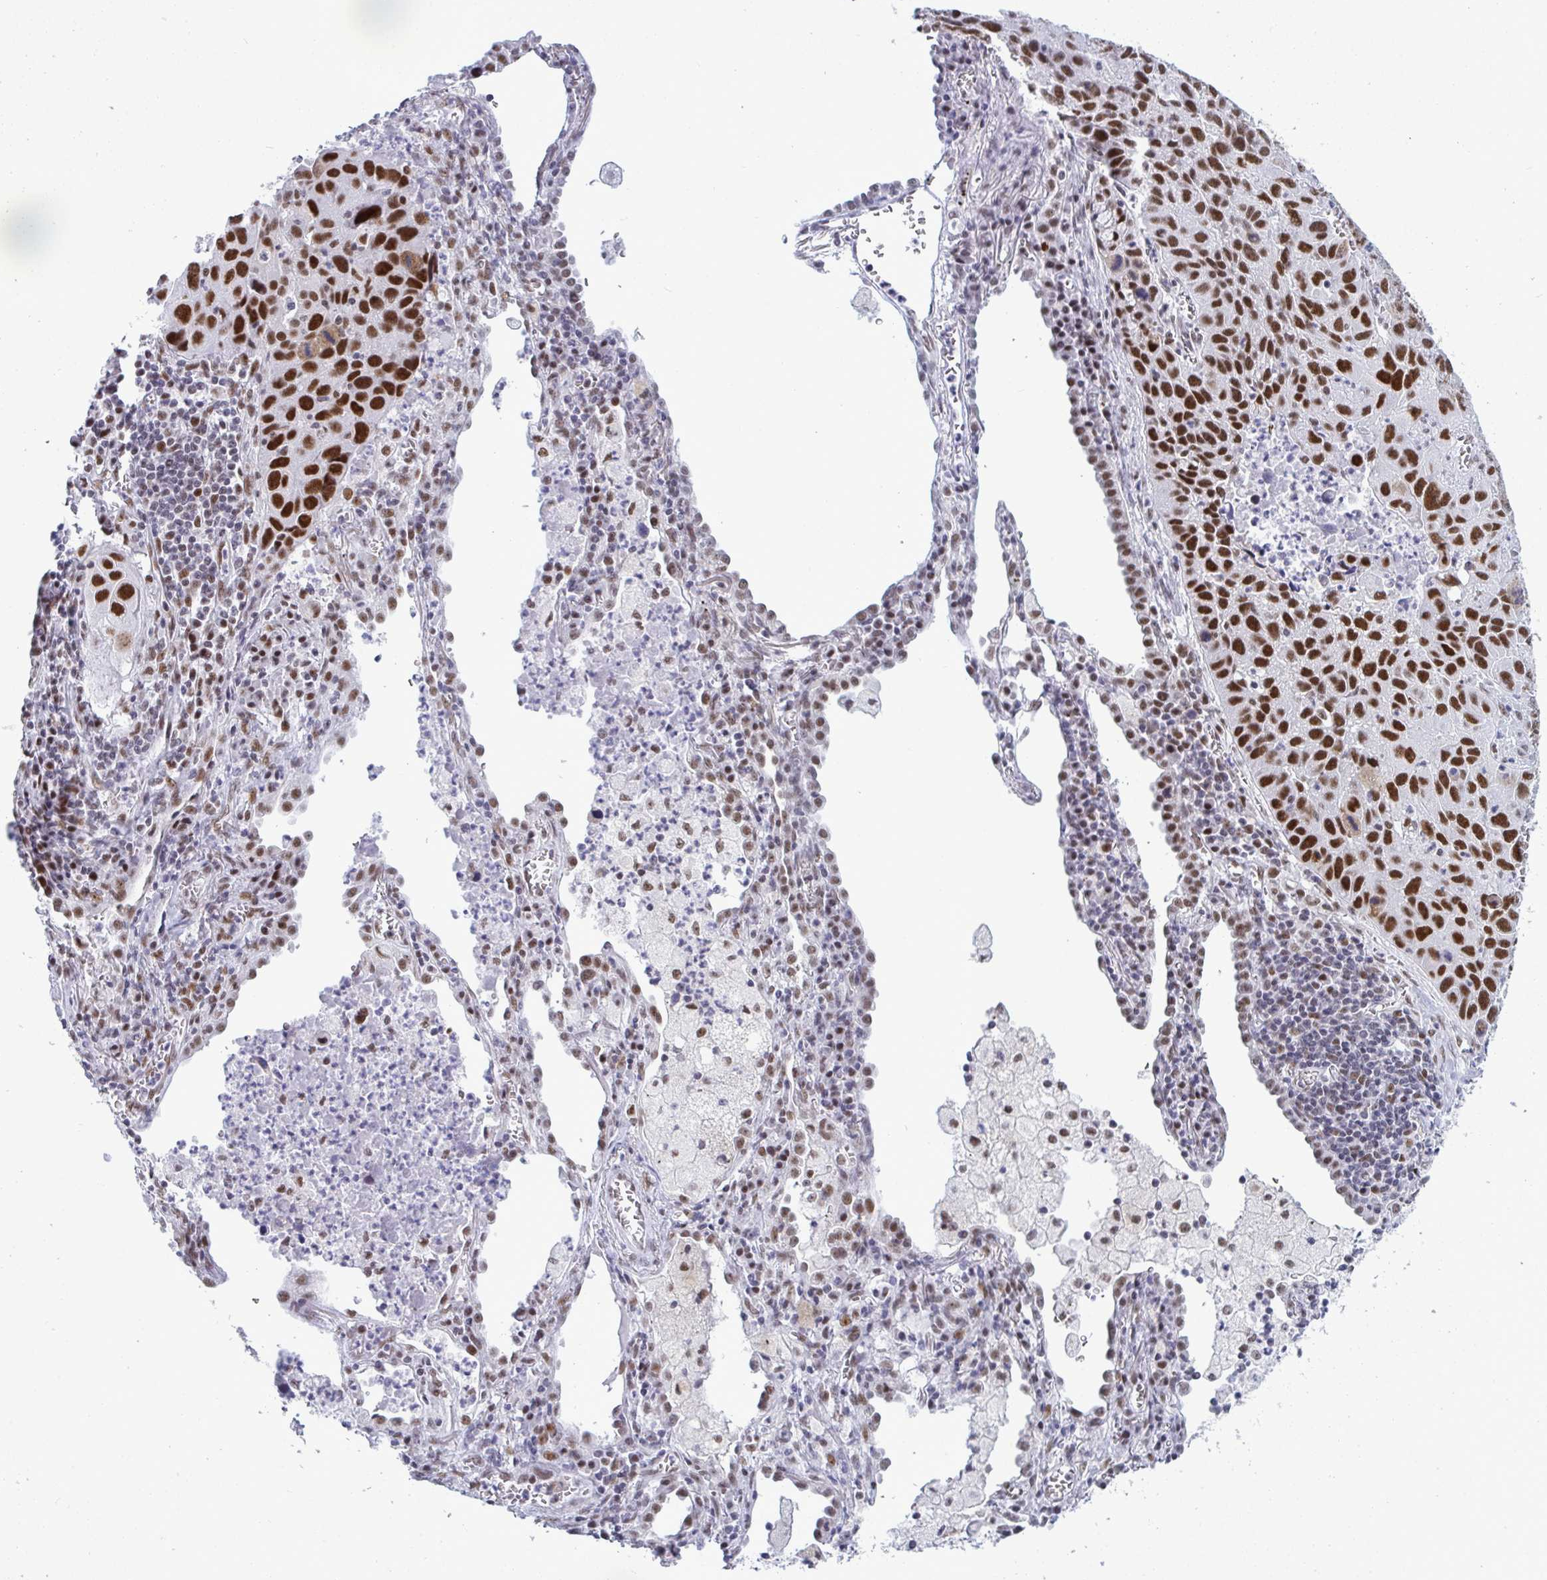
{"staining": {"intensity": "strong", "quantity": ">75%", "location": "nuclear"}, "tissue": "lung cancer", "cell_type": "Tumor cells", "image_type": "cancer", "snomed": [{"axis": "morphology", "description": "Squamous cell carcinoma, NOS"}, {"axis": "topography", "description": "Lung"}], "caption": "A high-resolution micrograph shows IHC staining of lung squamous cell carcinoma, which reveals strong nuclear expression in approximately >75% of tumor cells.", "gene": "PPP1R10", "patient": {"sex": "female", "age": 61}}